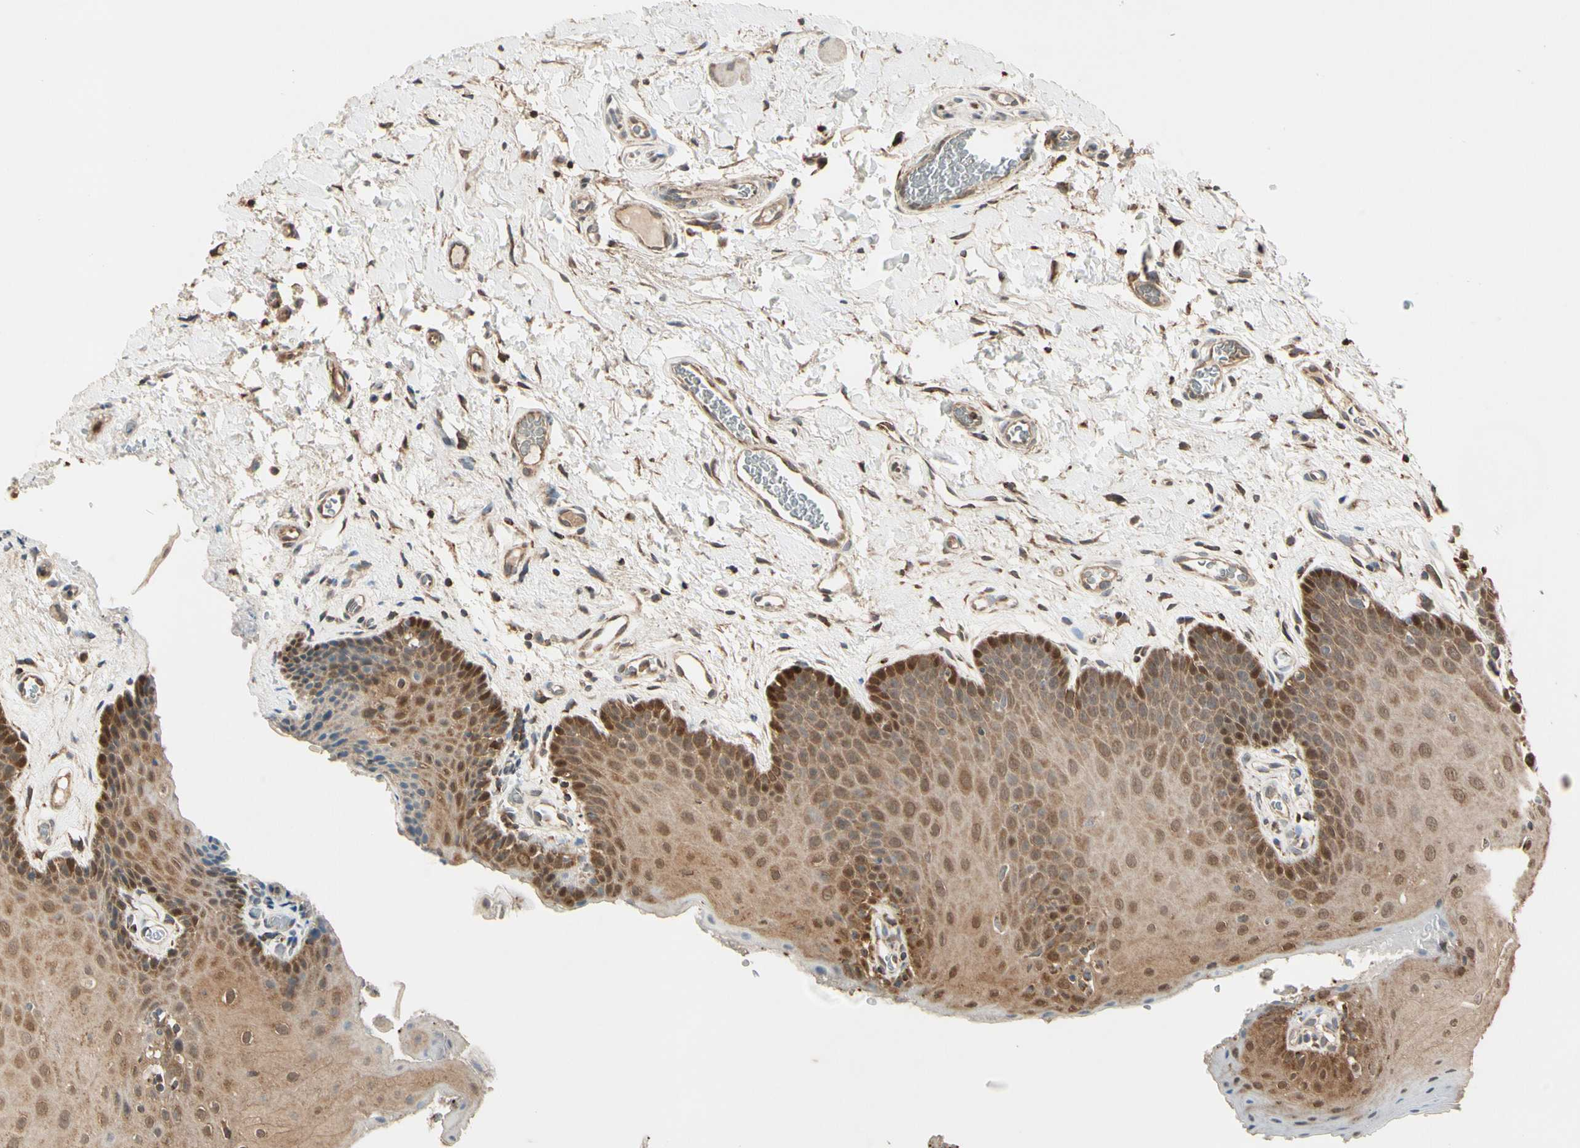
{"staining": {"intensity": "moderate", "quantity": ">75%", "location": "cytoplasmic/membranous,nuclear"}, "tissue": "oral mucosa", "cell_type": "Squamous epithelial cells", "image_type": "normal", "snomed": [{"axis": "morphology", "description": "Normal tissue, NOS"}, {"axis": "topography", "description": "Oral tissue"}], "caption": "This image displays immunohistochemistry (IHC) staining of normal oral mucosa, with medium moderate cytoplasmic/membranous,nuclear expression in about >75% of squamous epithelial cells.", "gene": "PRDX5", "patient": {"sex": "male", "age": 54}}